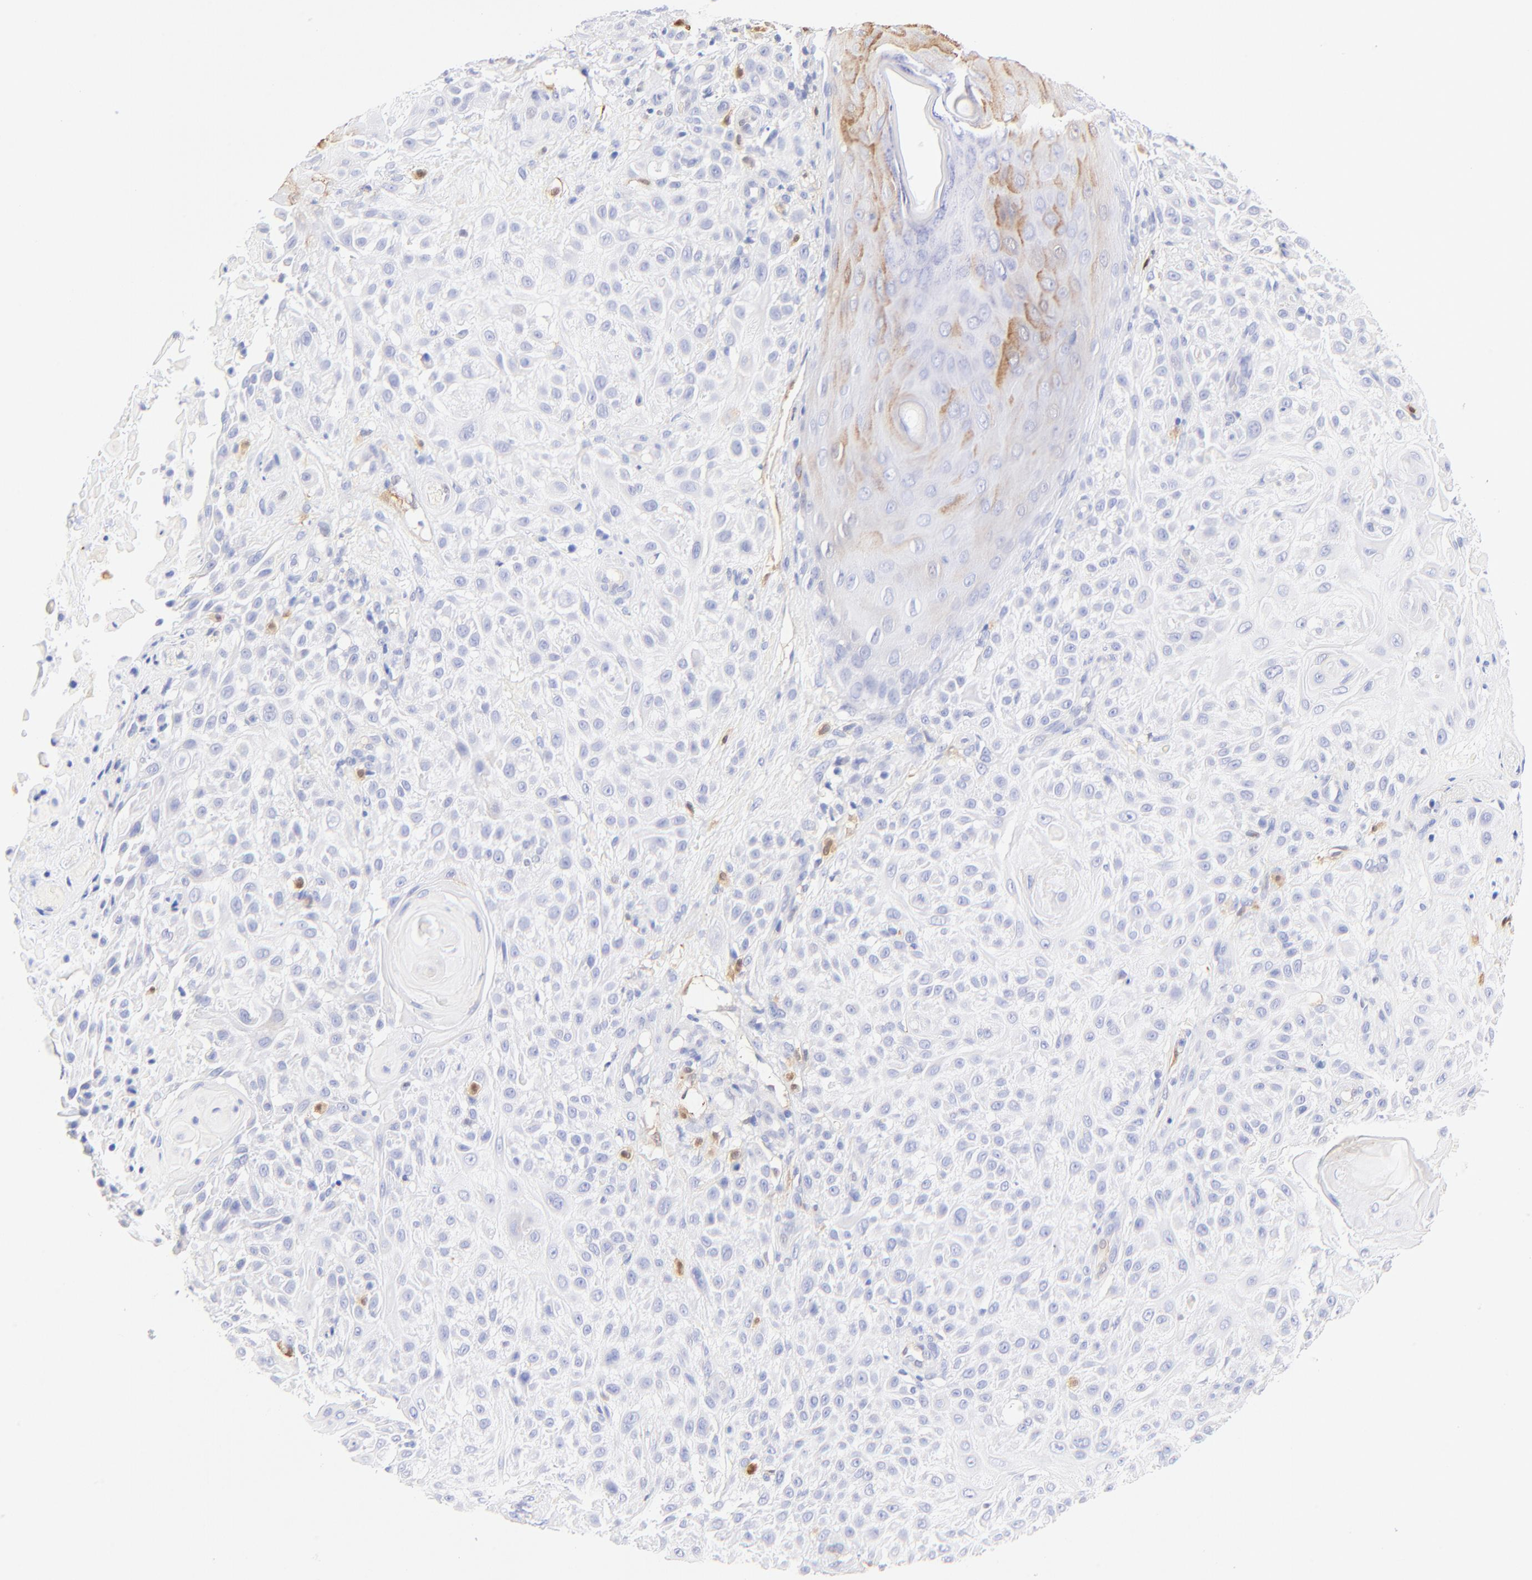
{"staining": {"intensity": "negative", "quantity": "none", "location": "none"}, "tissue": "skin cancer", "cell_type": "Tumor cells", "image_type": "cancer", "snomed": [{"axis": "morphology", "description": "Squamous cell carcinoma, NOS"}, {"axis": "topography", "description": "Skin"}], "caption": "A histopathology image of skin squamous cell carcinoma stained for a protein exhibits no brown staining in tumor cells.", "gene": "ALDH1A1", "patient": {"sex": "female", "age": 42}}